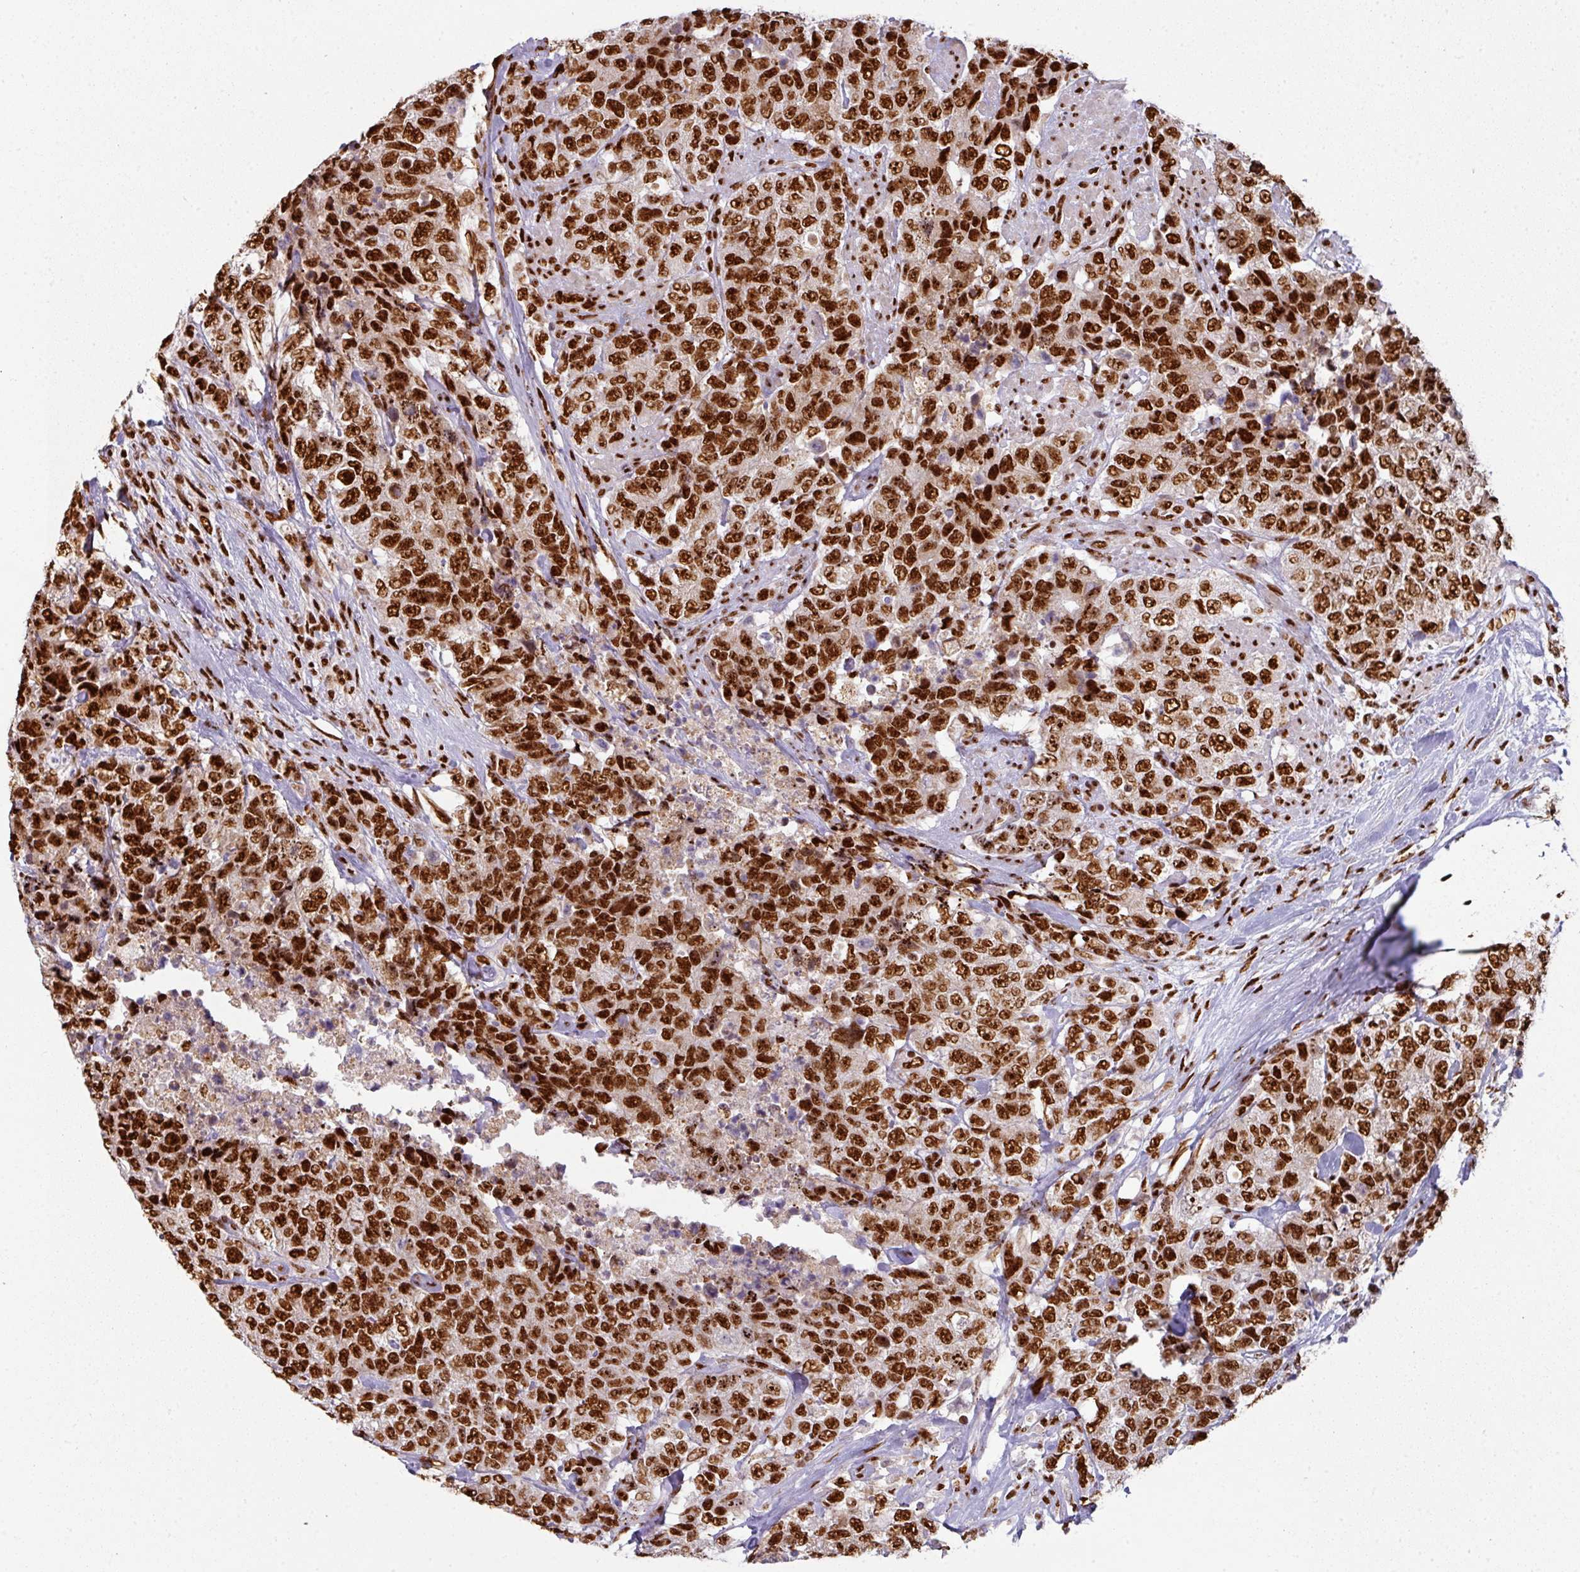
{"staining": {"intensity": "strong", "quantity": ">75%", "location": "nuclear"}, "tissue": "urothelial cancer", "cell_type": "Tumor cells", "image_type": "cancer", "snomed": [{"axis": "morphology", "description": "Urothelial carcinoma, High grade"}, {"axis": "topography", "description": "Urinary bladder"}], "caption": "Strong nuclear staining is present in approximately >75% of tumor cells in urothelial carcinoma (high-grade).", "gene": "SIK3", "patient": {"sex": "female", "age": 78}}